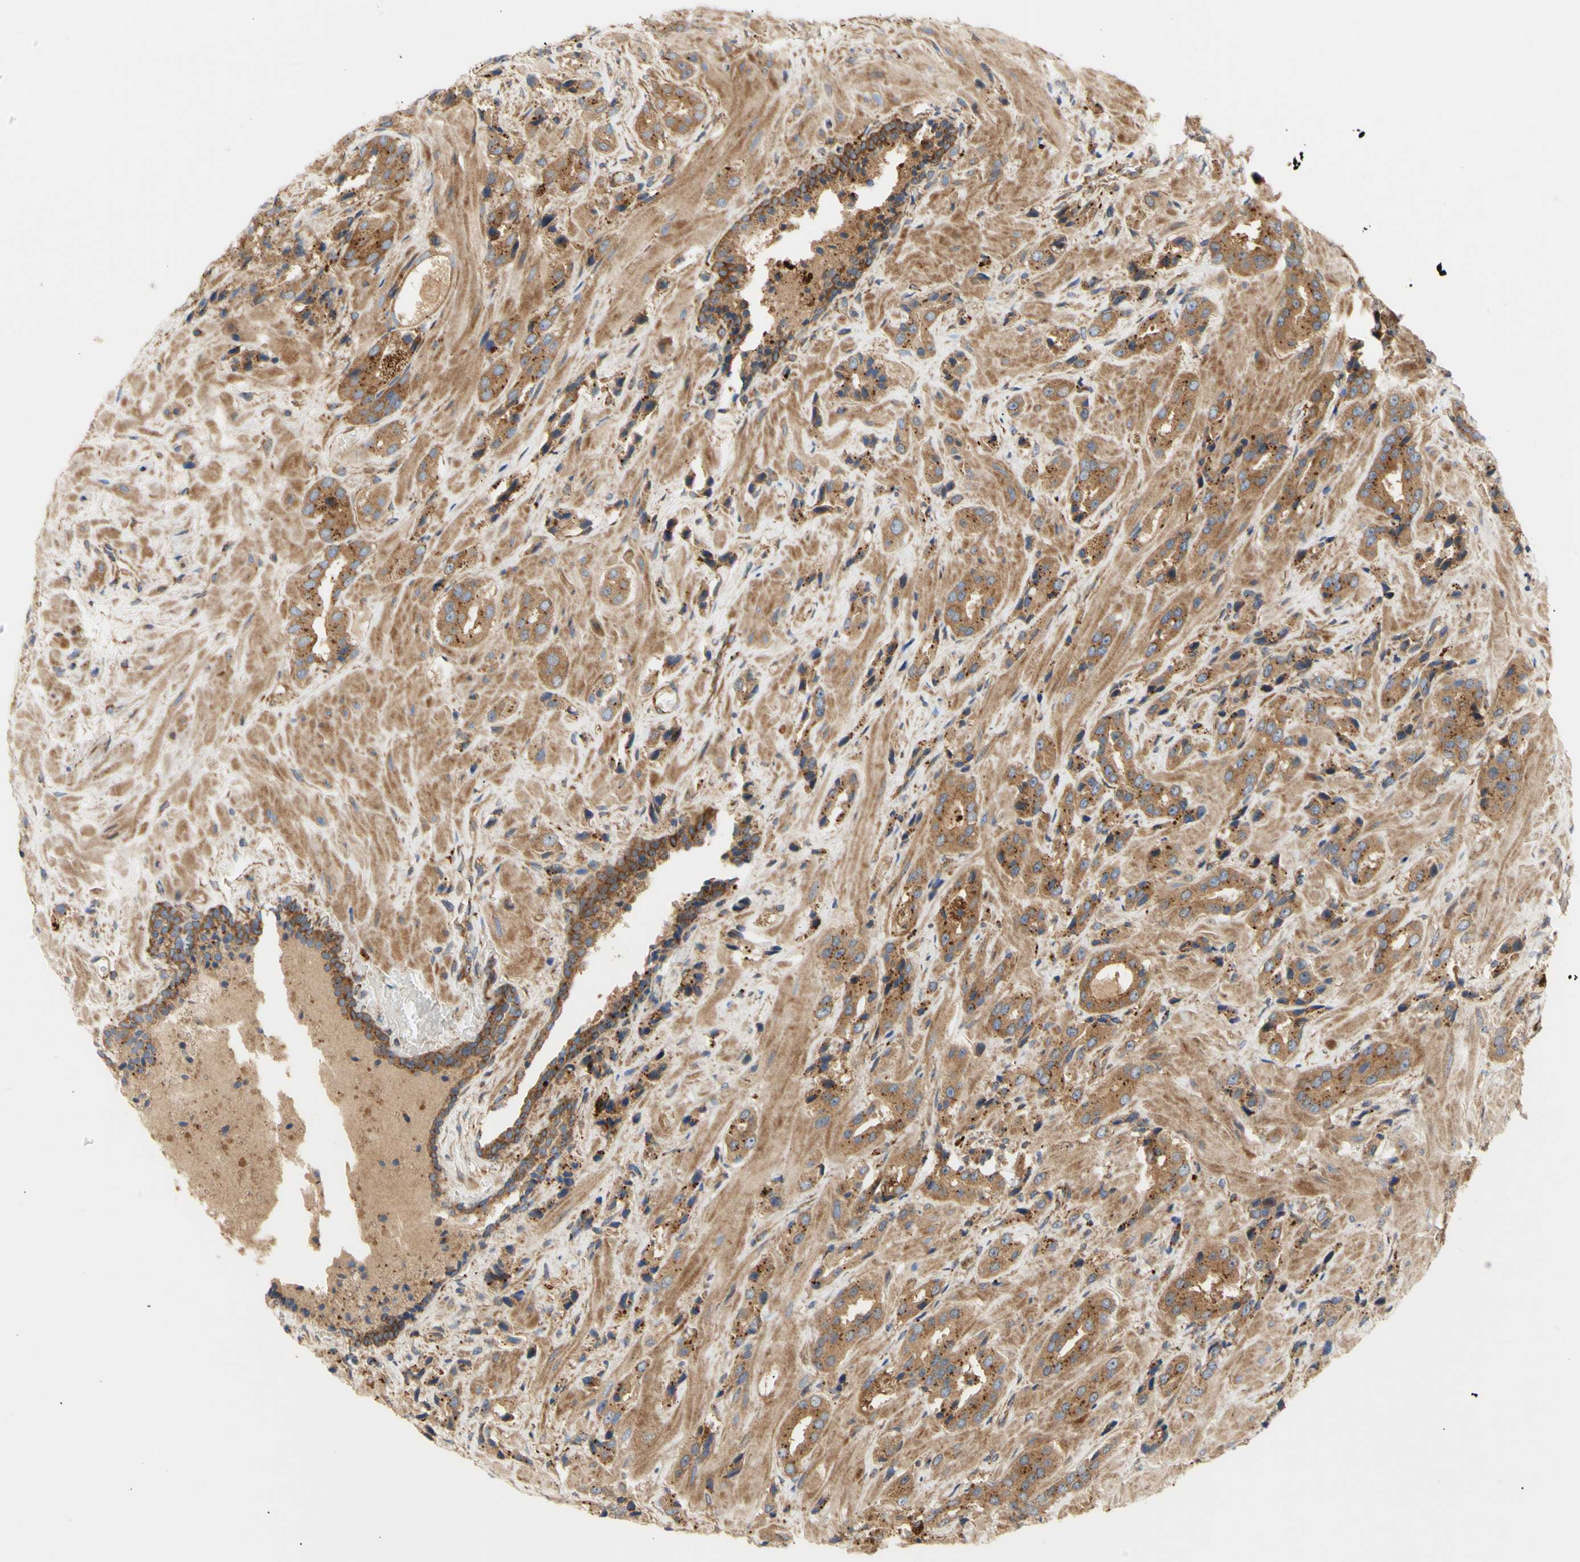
{"staining": {"intensity": "moderate", "quantity": ">75%", "location": "cytoplasmic/membranous"}, "tissue": "prostate cancer", "cell_type": "Tumor cells", "image_type": "cancer", "snomed": [{"axis": "morphology", "description": "Adenocarcinoma, High grade"}, {"axis": "topography", "description": "Prostate"}], "caption": "Prostate cancer stained with a protein marker exhibits moderate staining in tumor cells.", "gene": "TUBG2", "patient": {"sex": "male", "age": 64}}